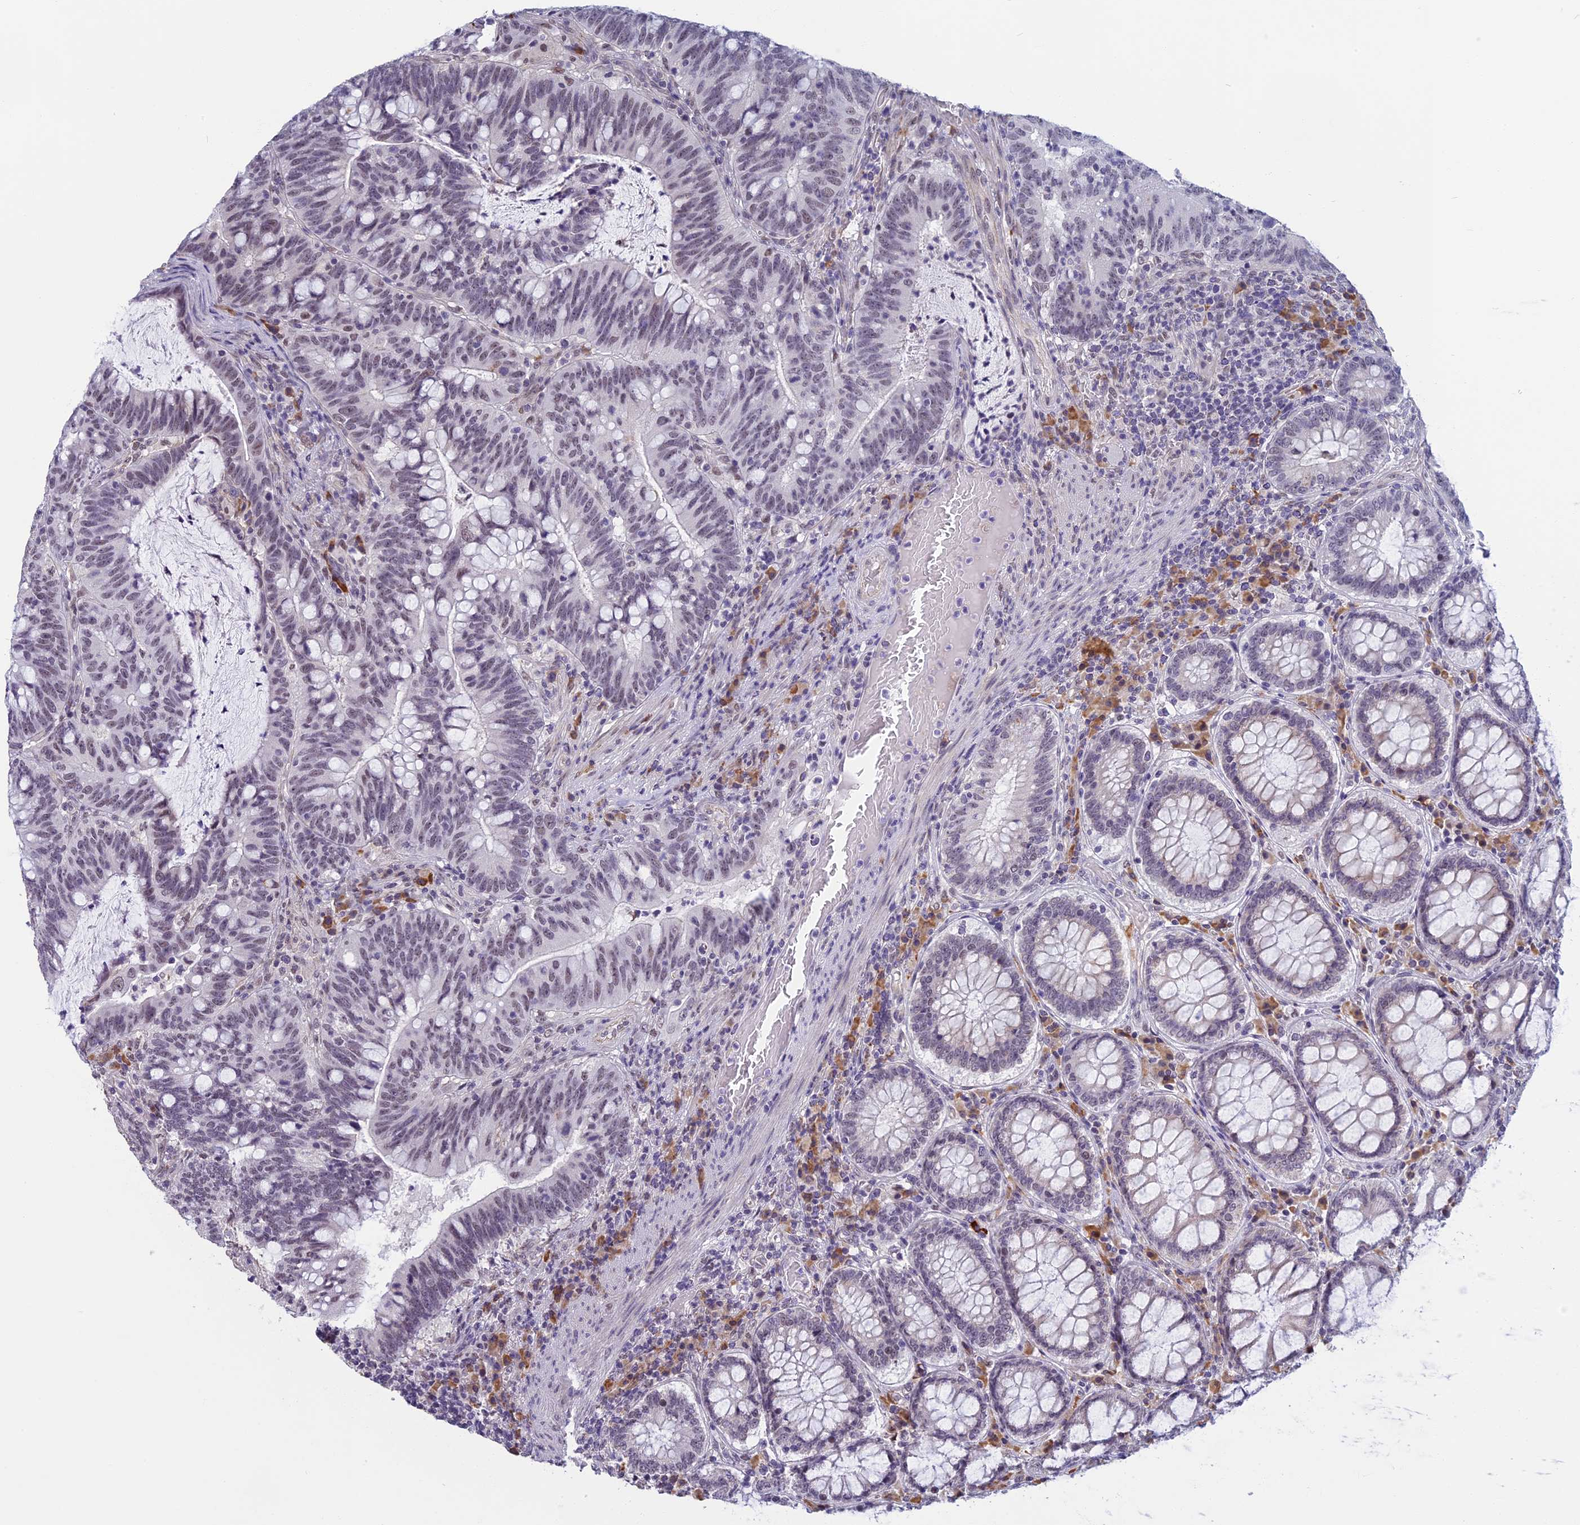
{"staining": {"intensity": "negative", "quantity": "none", "location": "none"}, "tissue": "colorectal cancer", "cell_type": "Tumor cells", "image_type": "cancer", "snomed": [{"axis": "morphology", "description": "Adenocarcinoma, NOS"}, {"axis": "topography", "description": "Colon"}], "caption": "Colorectal cancer stained for a protein using IHC shows no expression tumor cells.", "gene": "MORF4L1", "patient": {"sex": "female", "age": 66}}